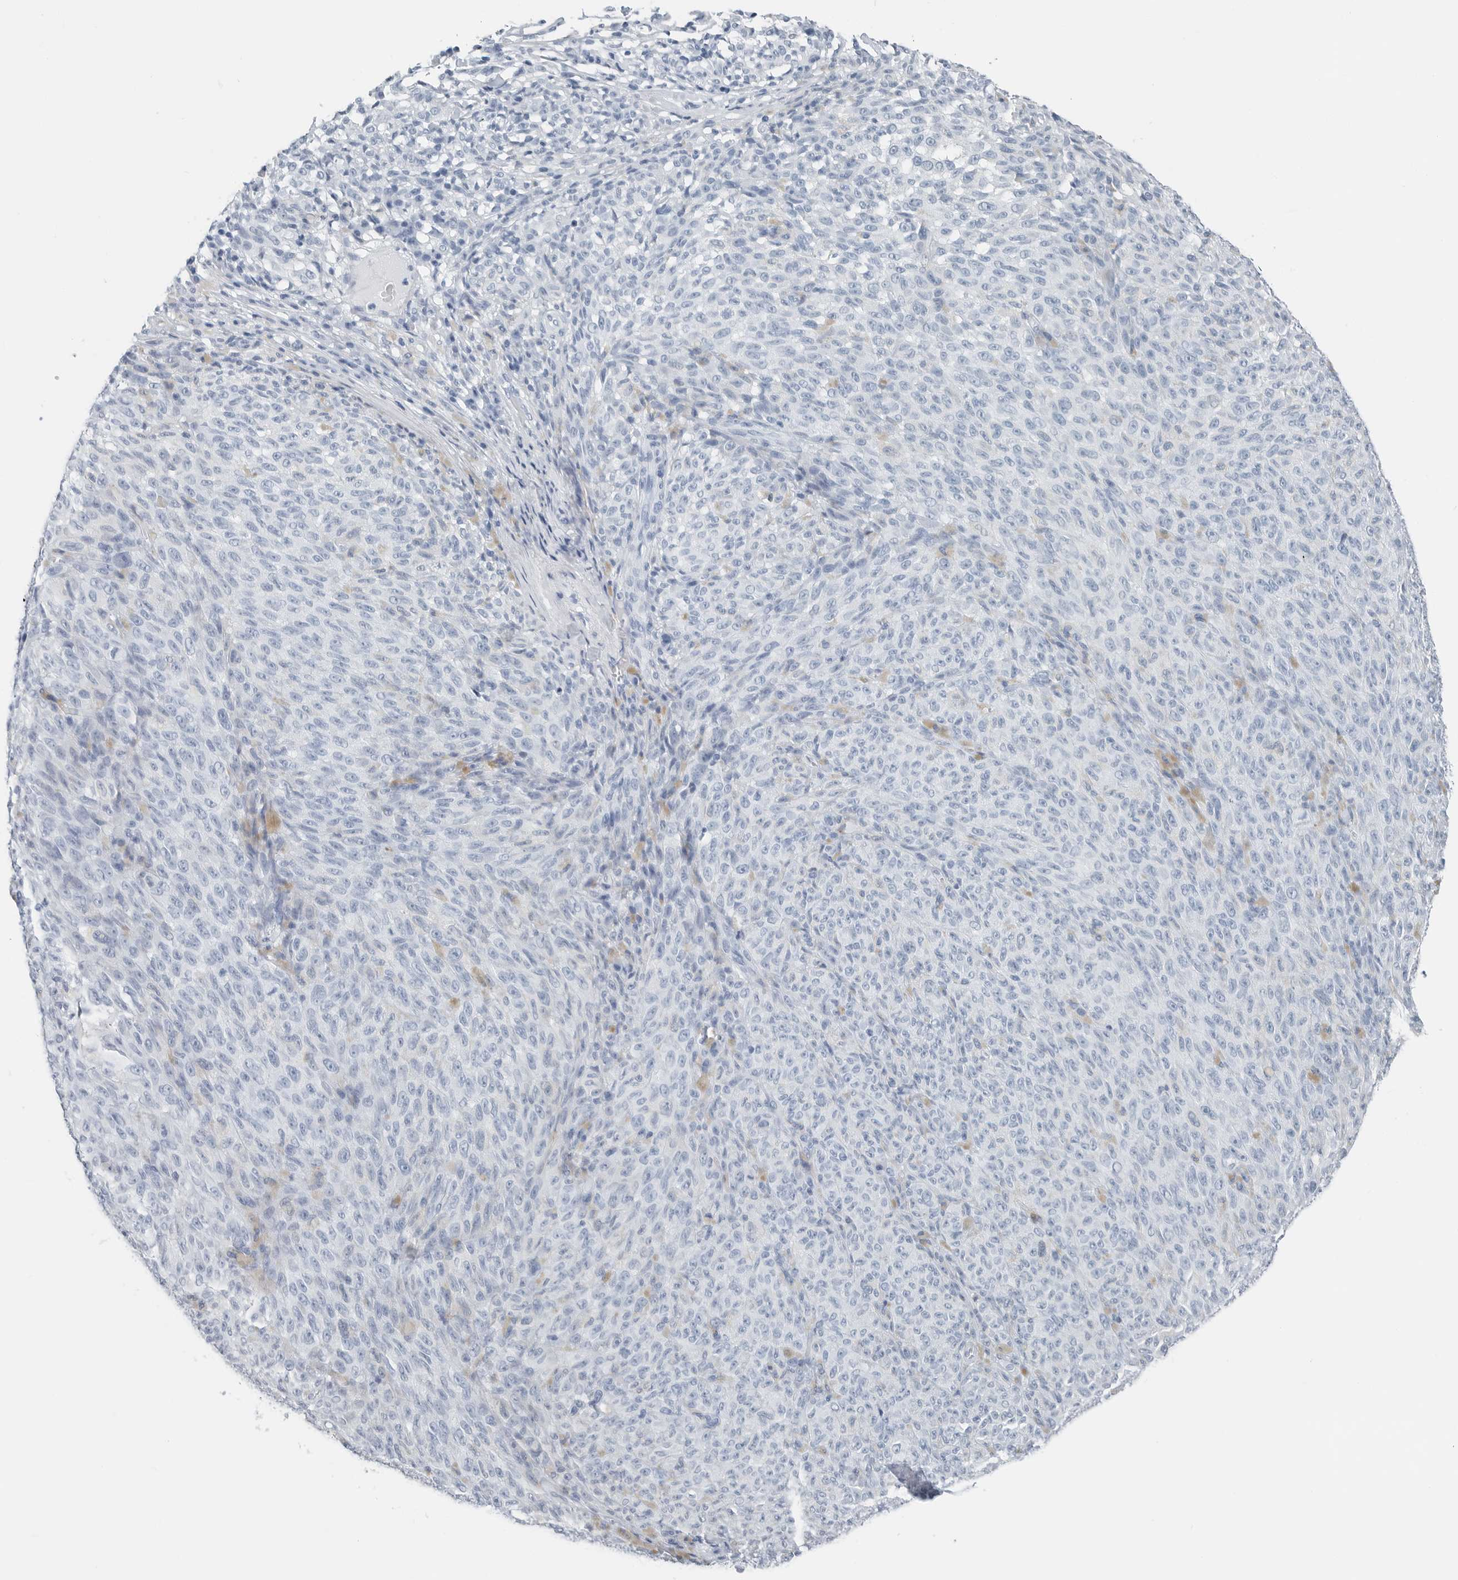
{"staining": {"intensity": "negative", "quantity": "none", "location": "none"}, "tissue": "melanoma", "cell_type": "Tumor cells", "image_type": "cancer", "snomed": [{"axis": "morphology", "description": "Malignant melanoma, NOS"}, {"axis": "topography", "description": "Skin"}], "caption": "This is an IHC image of malignant melanoma. There is no expression in tumor cells.", "gene": "SLPI", "patient": {"sex": "female", "age": 82}}